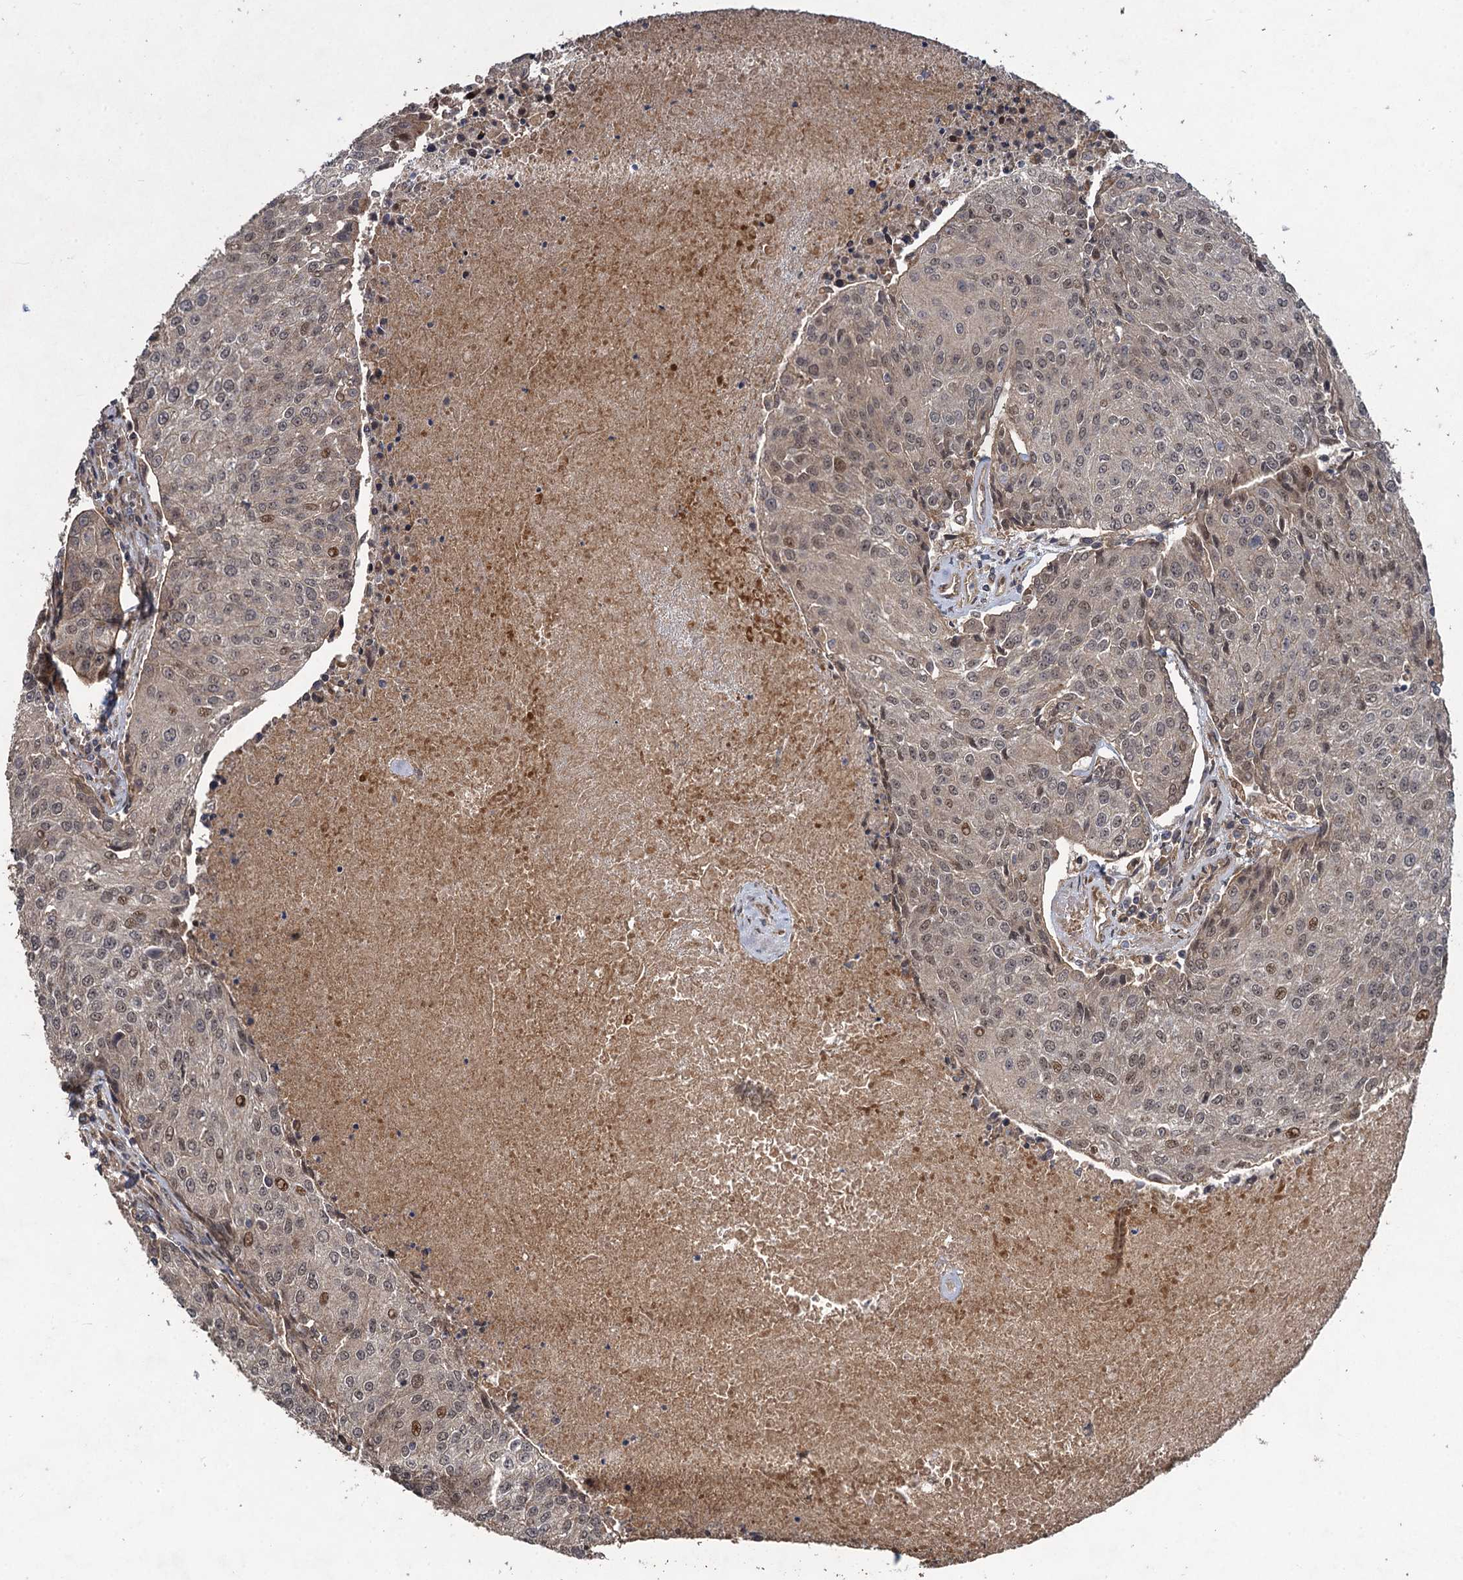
{"staining": {"intensity": "weak", "quantity": "25%-75%", "location": "nuclear"}, "tissue": "urothelial cancer", "cell_type": "Tumor cells", "image_type": "cancer", "snomed": [{"axis": "morphology", "description": "Urothelial carcinoma, High grade"}, {"axis": "topography", "description": "Urinary bladder"}], "caption": "A high-resolution photomicrograph shows immunohistochemistry staining of urothelial cancer, which displays weak nuclear positivity in approximately 25%-75% of tumor cells.", "gene": "NUDT22", "patient": {"sex": "female", "age": 85}}